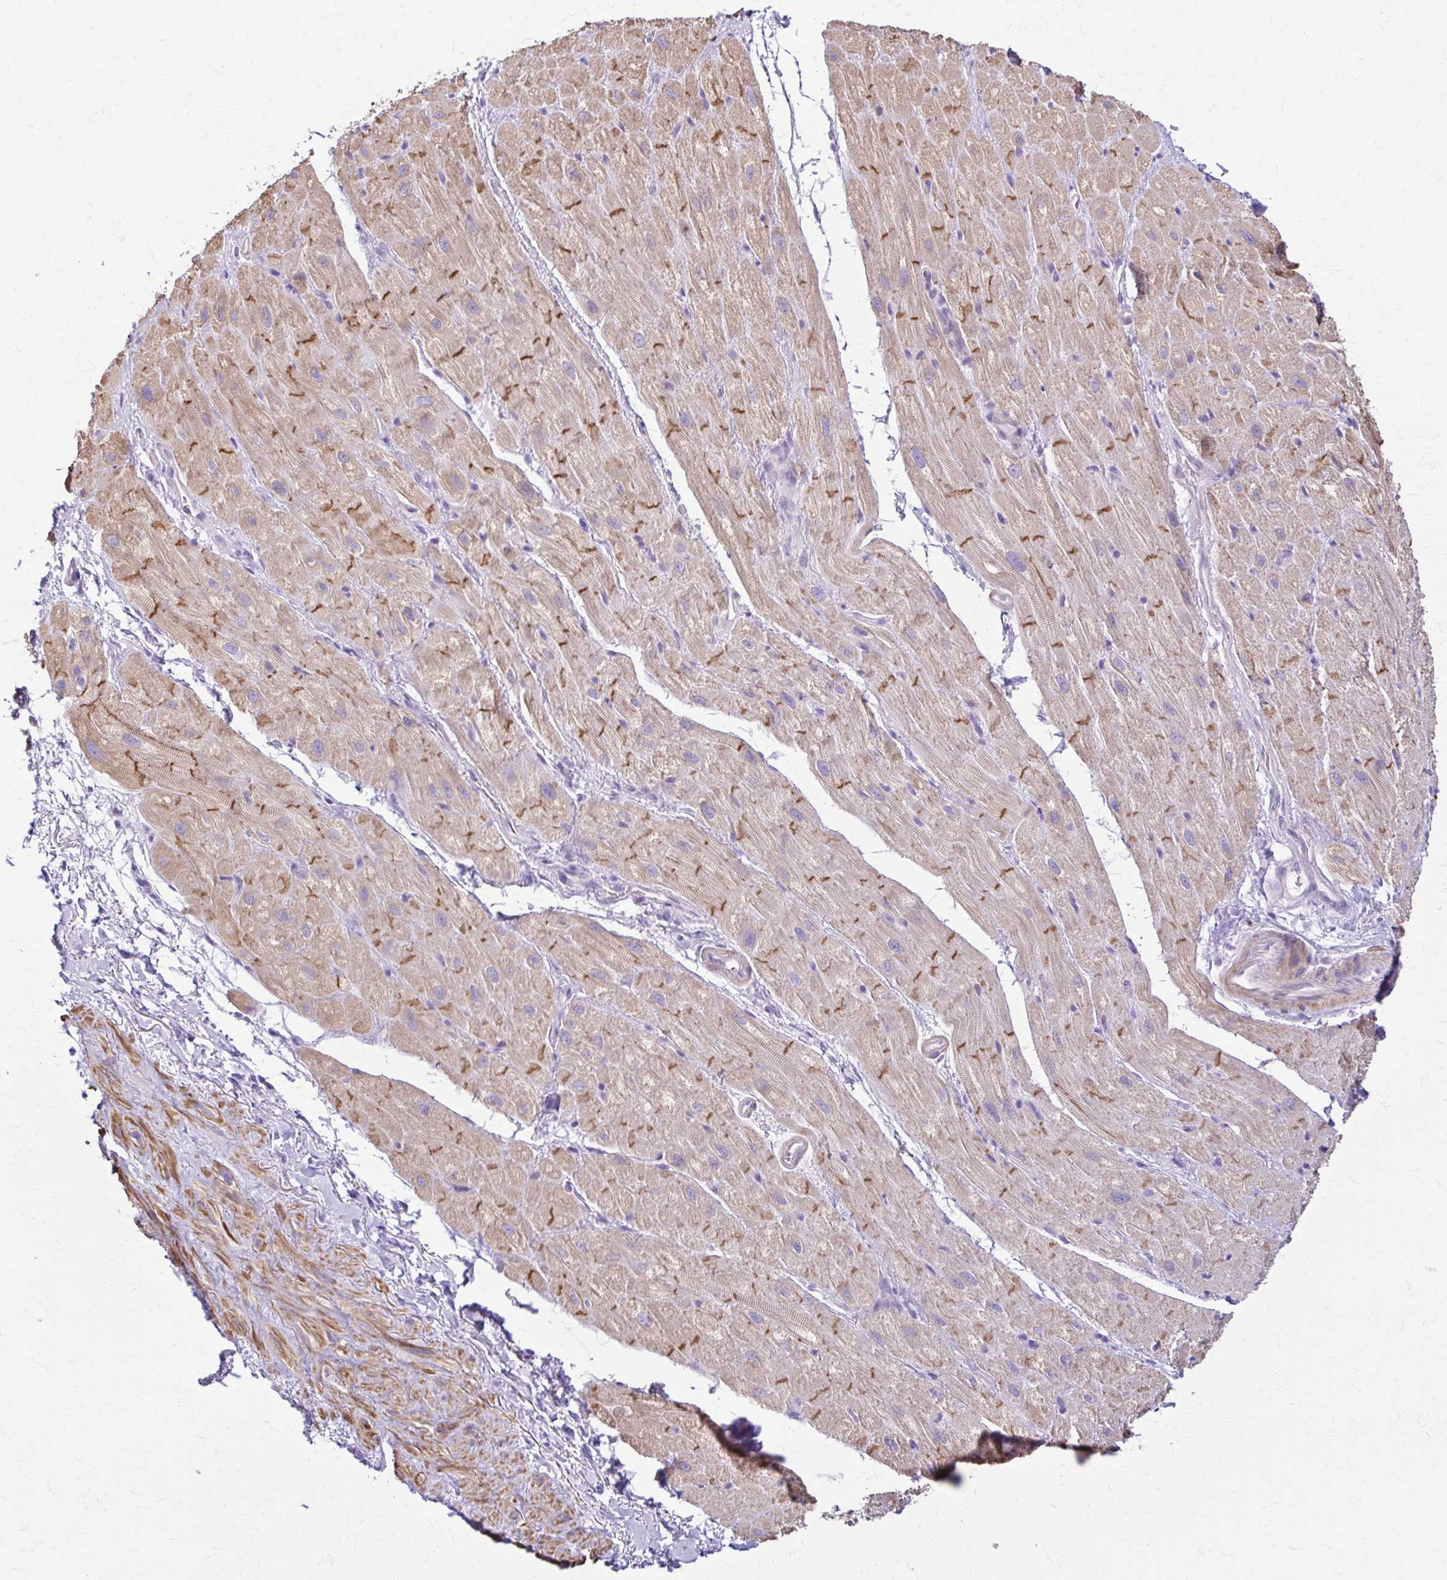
{"staining": {"intensity": "strong", "quantity": "25%-75%", "location": "cytoplasmic/membranous"}, "tissue": "heart muscle", "cell_type": "Cardiomyocytes", "image_type": "normal", "snomed": [{"axis": "morphology", "description": "Normal tissue, NOS"}, {"axis": "topography", "description": "Heart"}], "caption": "A micrograph showing strong cytoplasmic/membranous expression in about 25%-75% of cardiomyocytes in benign heart muscle, as visualized by brown immunohistochemical staining.", "gene": "DSP", "patient": {"sex": "male", "age": 62}}